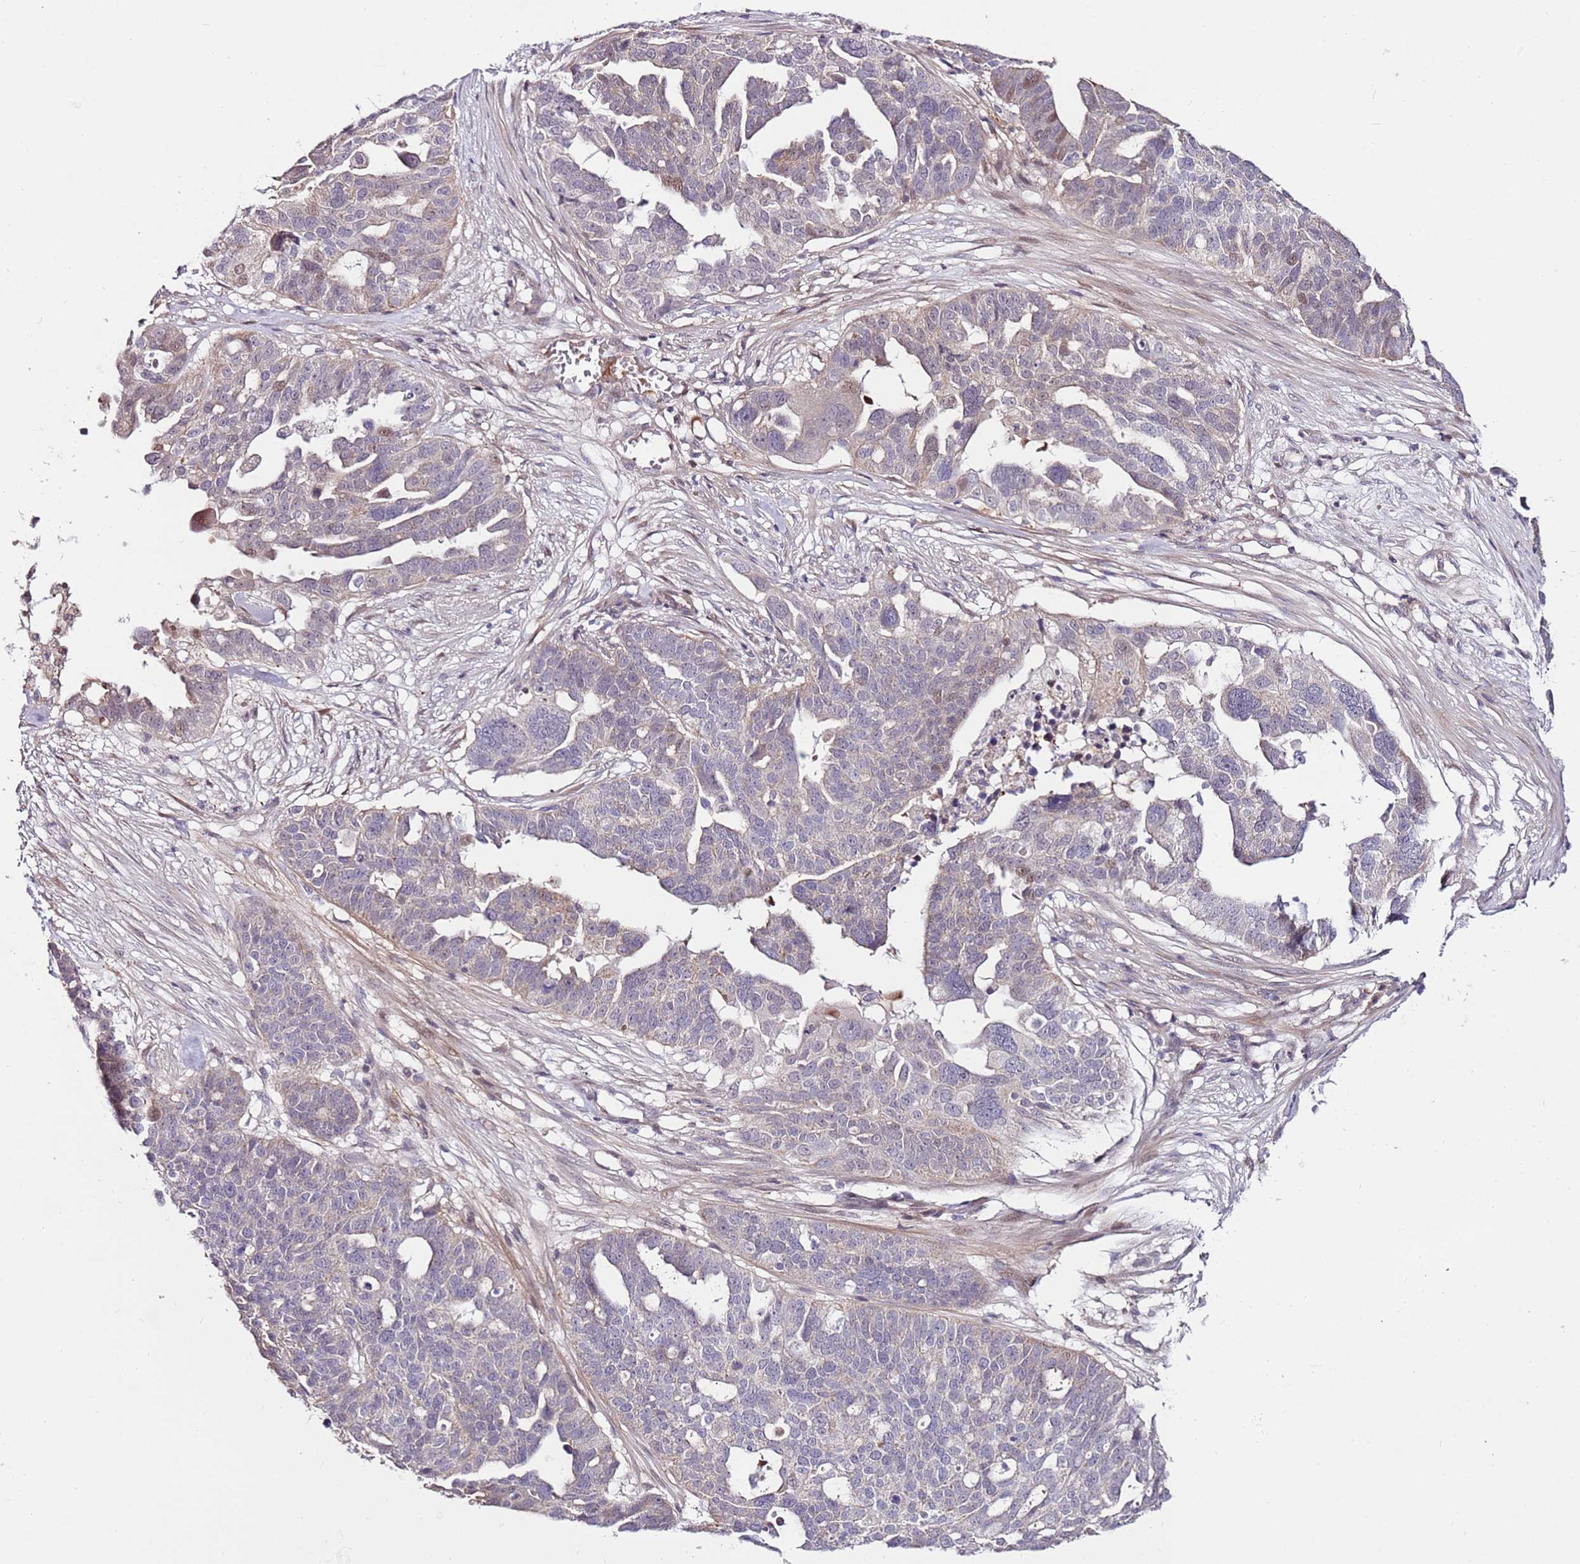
{"staining": {"intensity": "weak", "quantity": "<25%", "location": "nuclear"}, "tissue": "ovarian cancer", "cell_type": "Tumor cells", "image_type": "cancer", "snomed": [{"axis": "morphology", "description": "Cystadenocarcinoma, serous, NOS"}, {"axis": "topography", "description": "Ovary"}], "caption": "Immunohistochemistry (IHC) histopathology image of neoplastic tissue: ovarian serous cystadenocarcinoma stained with DAB shows no significant protein staining in tumor cells.", "gene": "MTG2", "patient": {"sex": "female", "age": 59}}